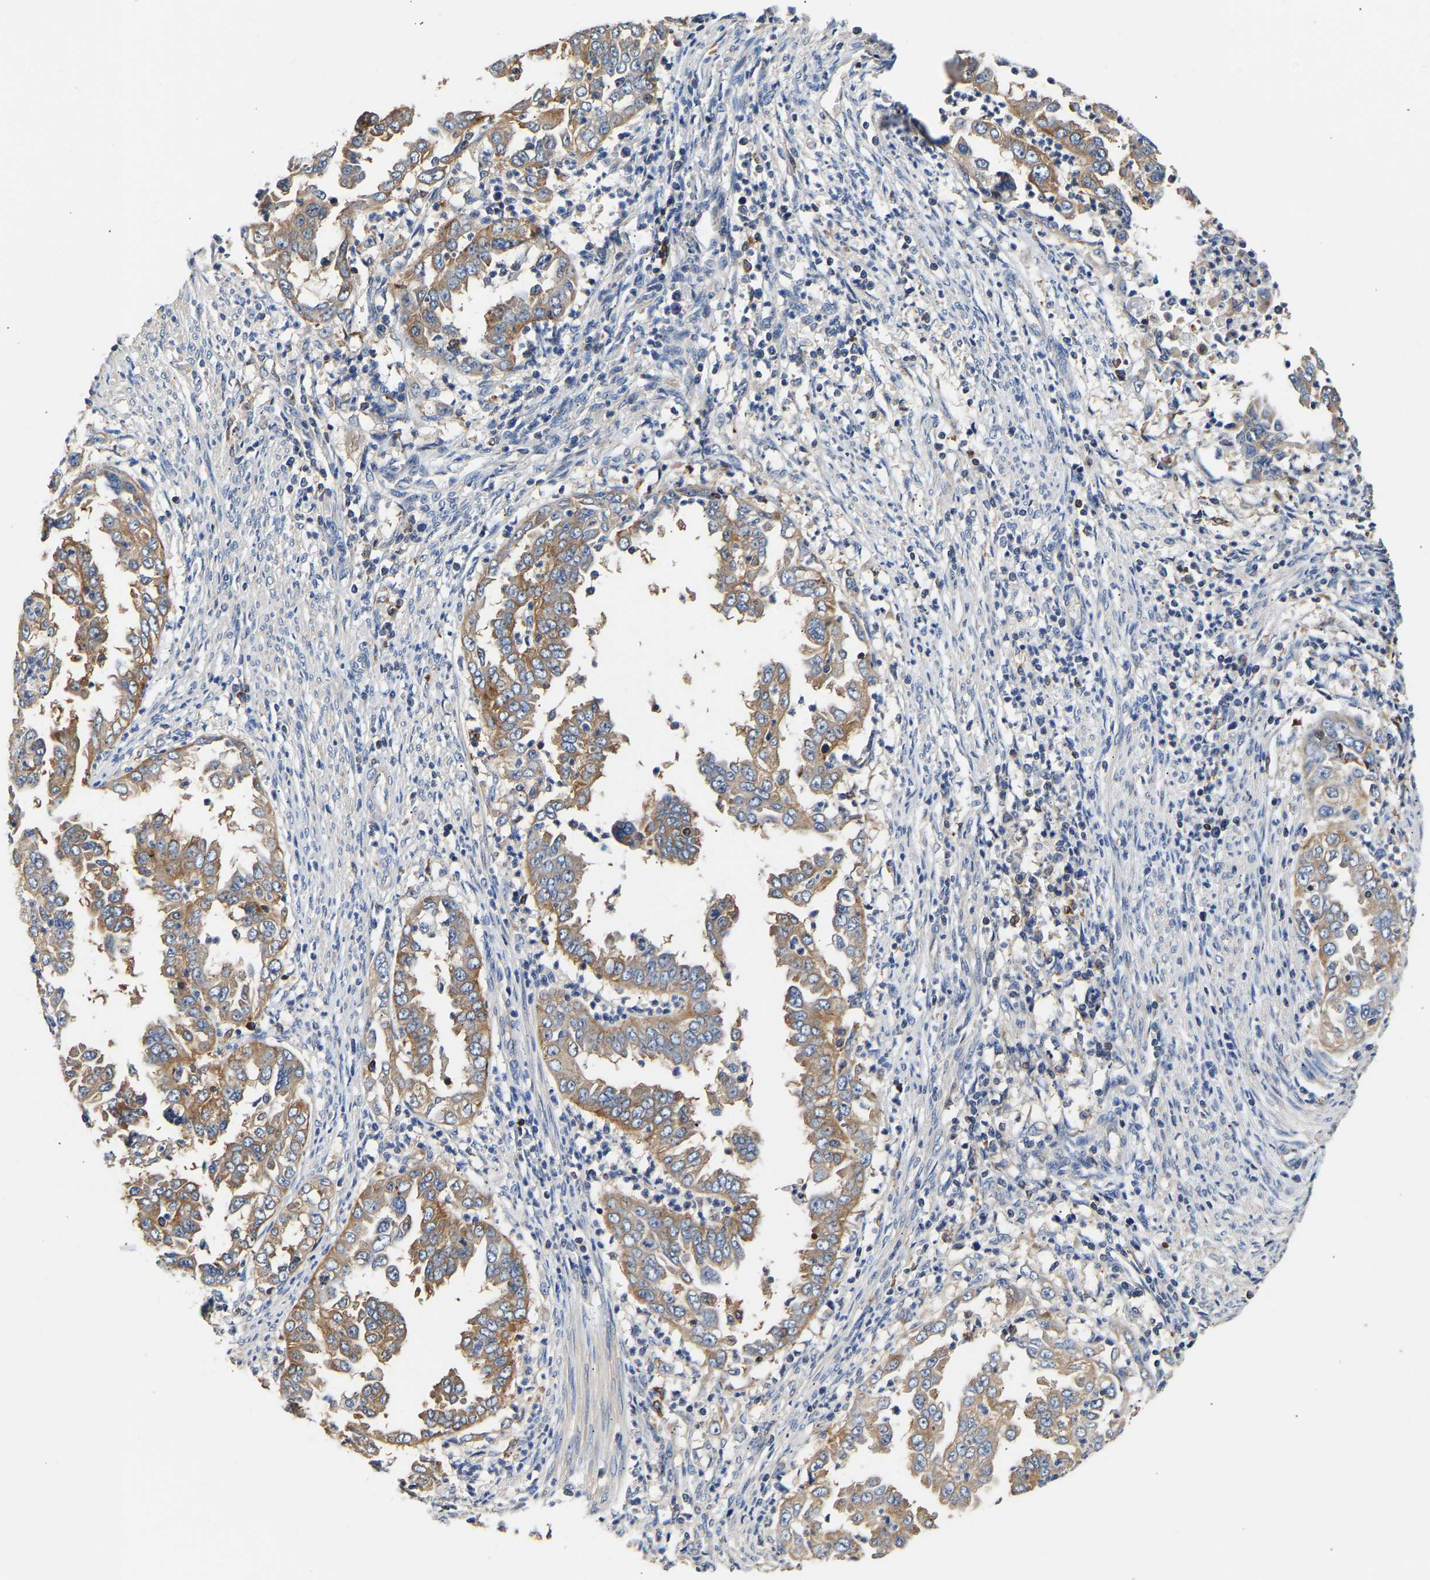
{"staining": {"intensity": "moderate", "quantity": ">75%", "location": "cytoplasmic/membranous"}, "tissue": "endometrial cancer", "cell_type": "Tumor cells", "image_type": "cancer", "snomed": [{"axis": "morphology", "description": "Adenocarcinoma, NOS"}, {"axis": "topography", "description": "Endometrium"}], "caption": "Endometrial cancer (adenocarcinoma) stained with a protein marker reveals moderate staining in tumor cells.", "gene": "LRBA", "patient": {"sex": "female", "age": 85}}